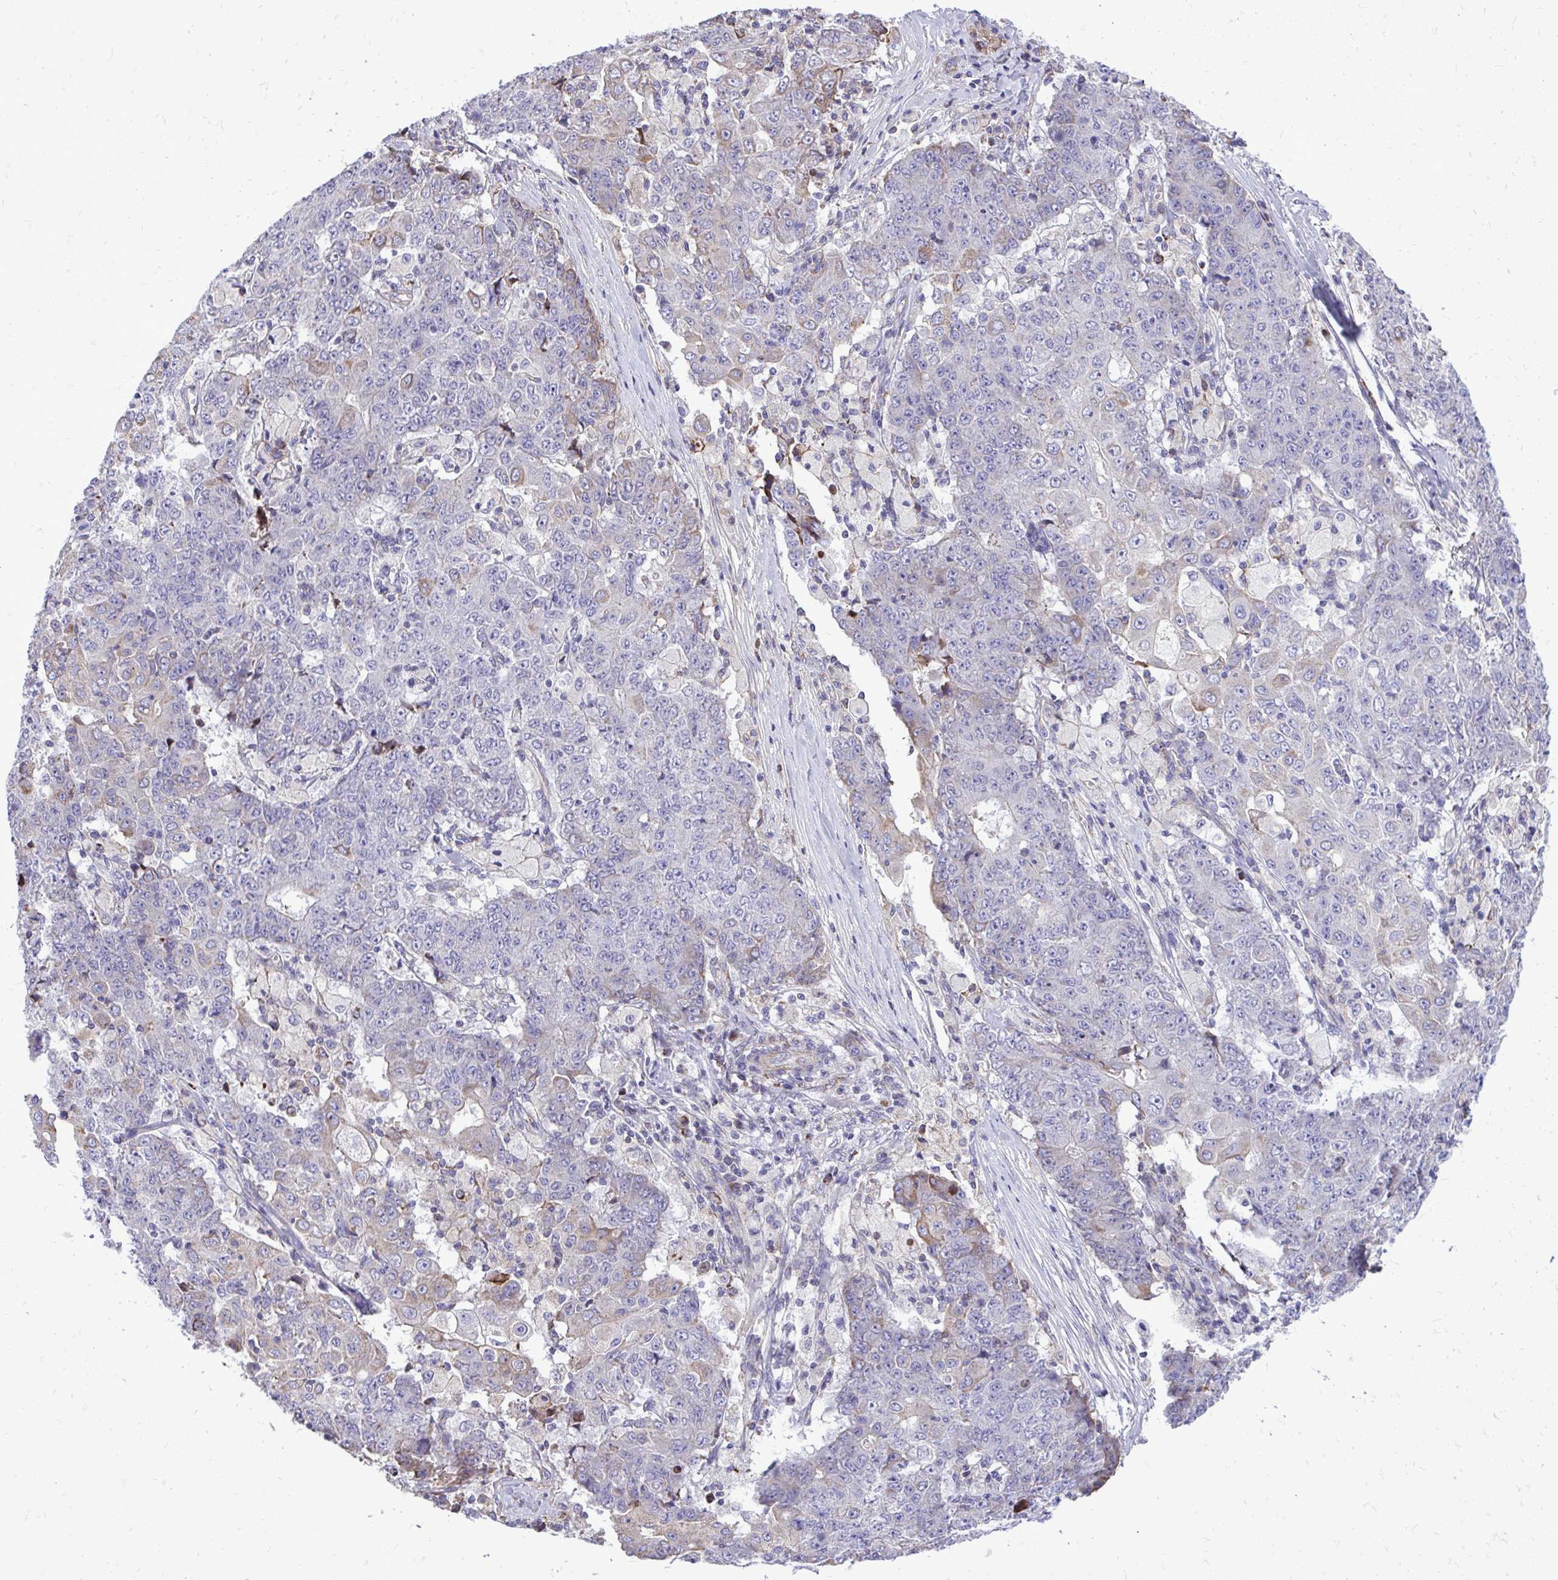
{"staining": {"intensity": "weak", "quantity": "<25%", "location": "cytoplasmic/membranous"}, "tissue": "ovarian cancer", "cell_type": "Tumor cells", "image_type": "cancer", "snomed": [{"axis": "morphology", "description": "Carcinoma, endometroid"}, {"axis": "topography", "description": "Ovary"}], "caption": "Endometroid carcinoma (ovarian) stained for a protein using IHC exhibits no staining tumor cells.", "gene": "ATP13A2", "patient": {"sex": "female", "age": 42}}